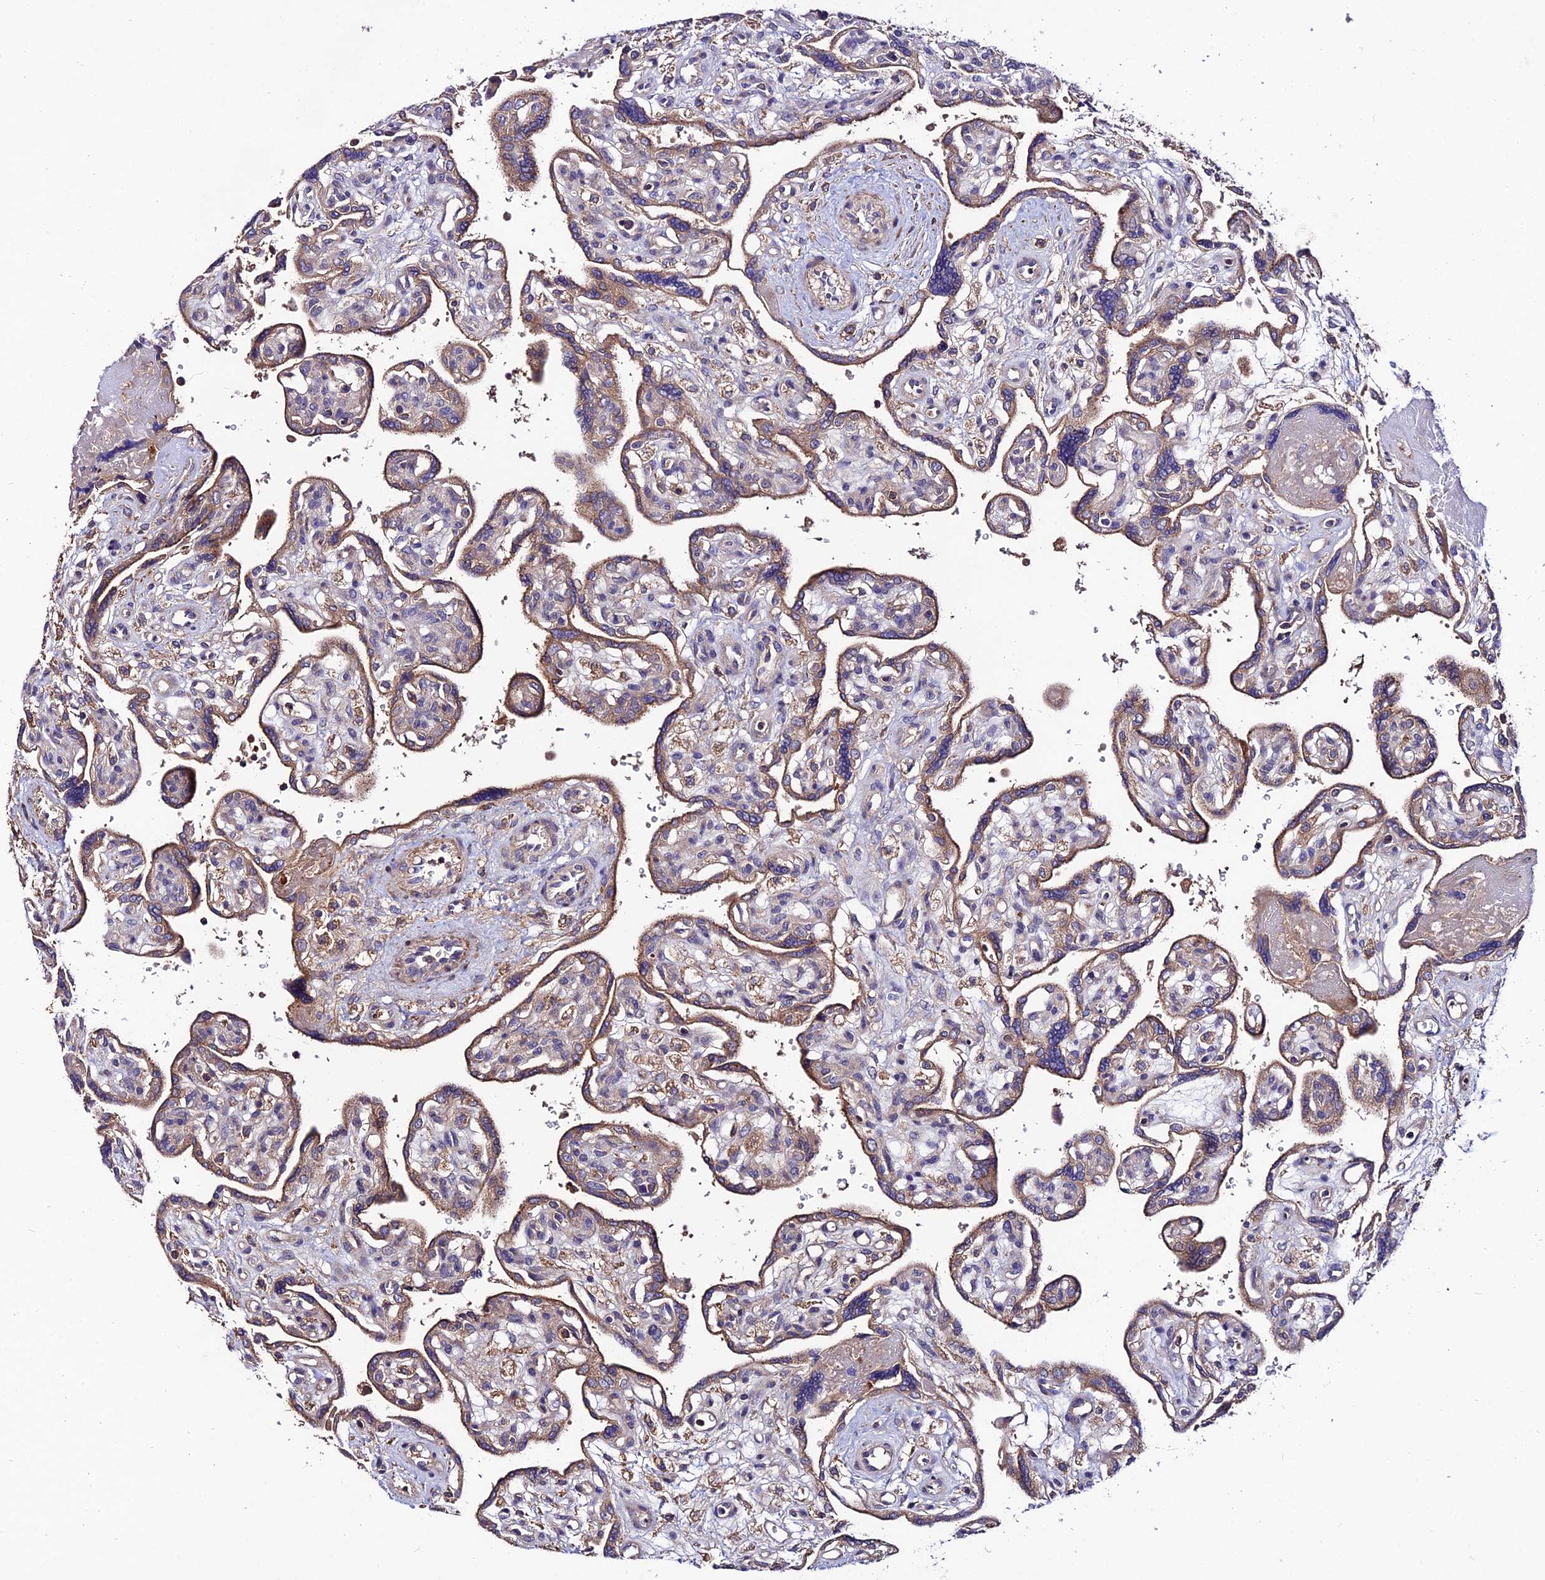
{"staining": {"intensity": "weak", "quantity": "25%-75%", "location": "cytoplasmic/membranous"}, "tissue": "placenta", "cell_type": "Trophoblastic cells", "image_type": "normal", "snomed": [{"axis": "morphology", "description": "Normal tissue, NOS"}, {"axis": "topography", "description": "Placenta"}], "caption": "This micrograph exhibits IHC staining of benign human placenta, with low weak cytoplasmic/membranous positivity in about 25%-75% of trophoblastic cells.", "gene": "PYM1", "patient": {"sex": "female", "age": 39}}